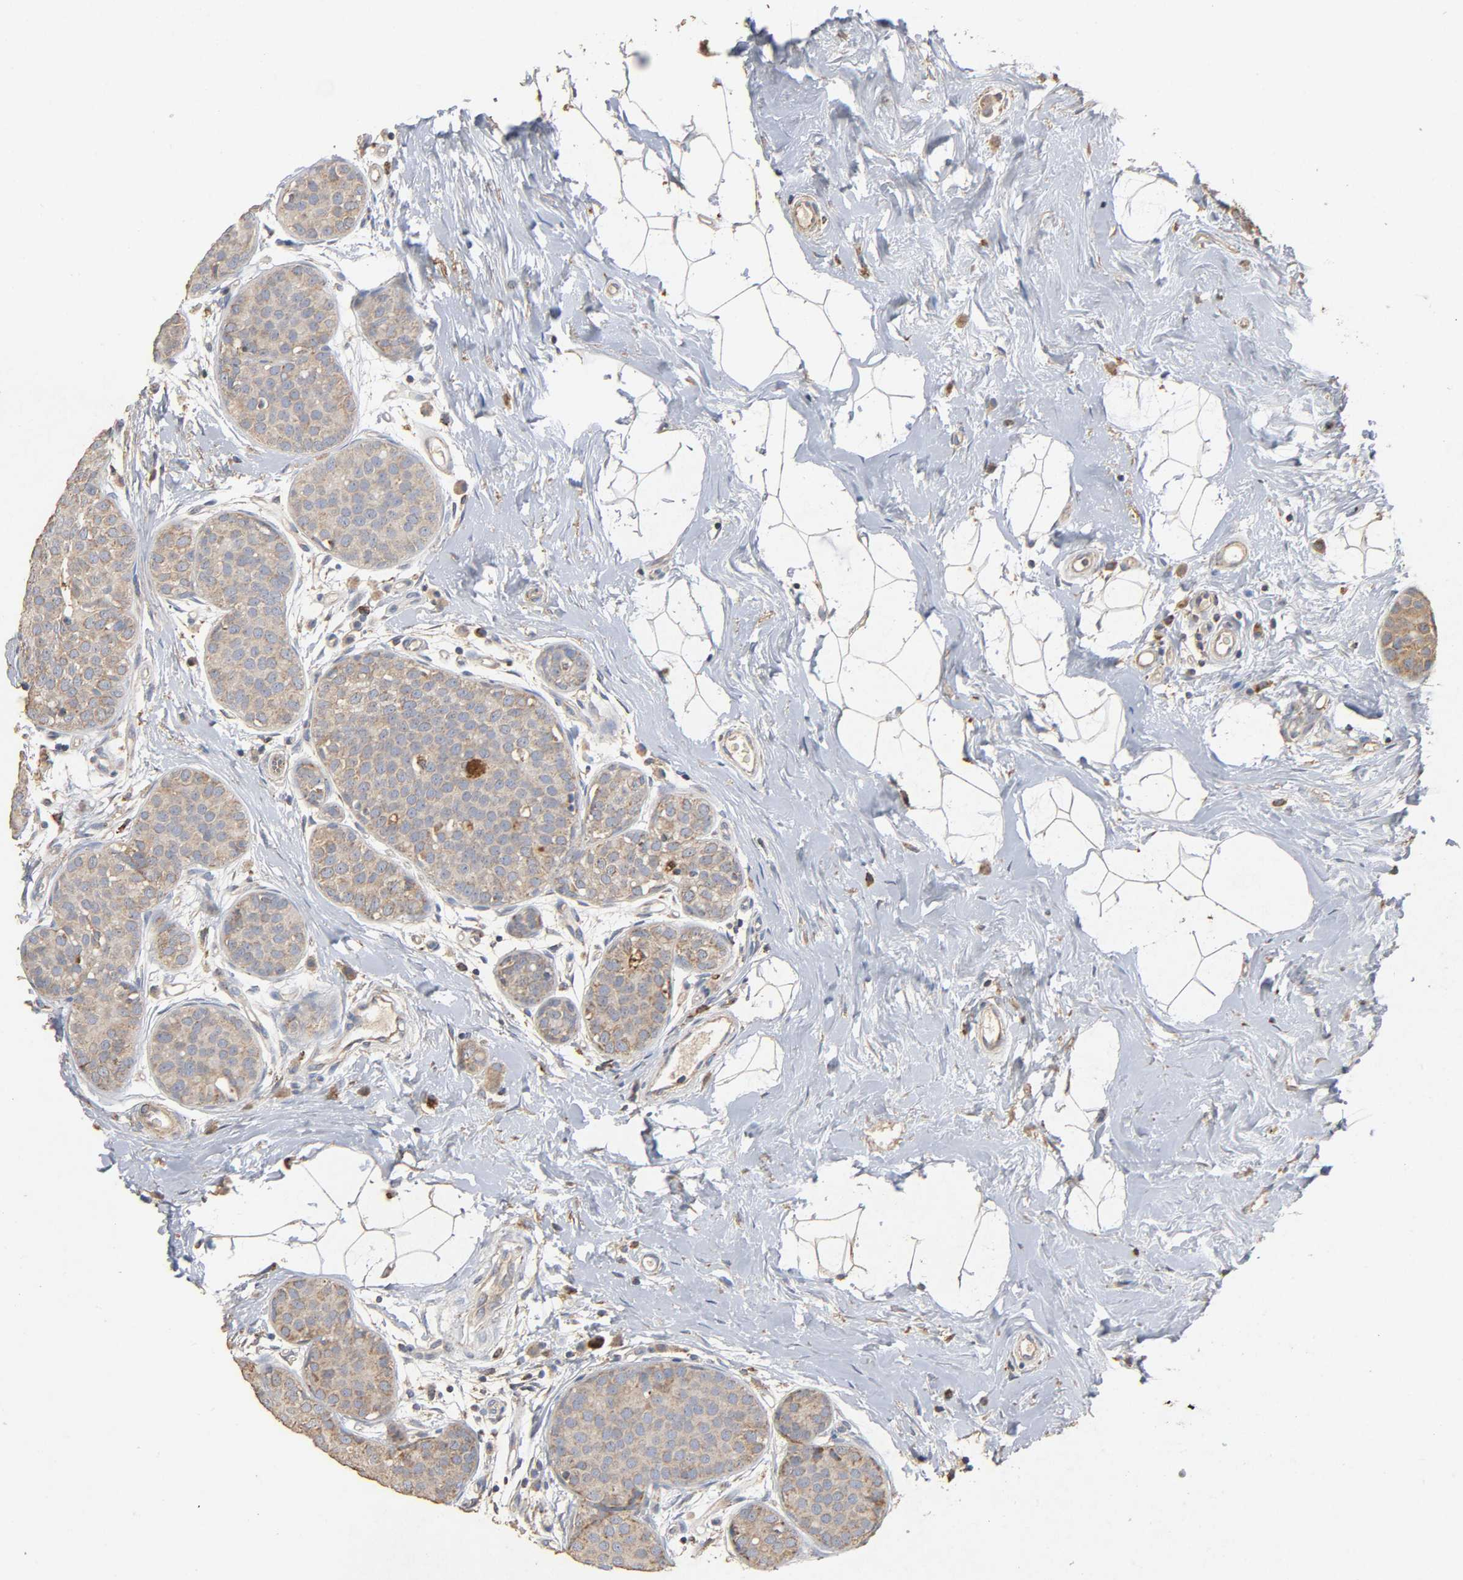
{"staining": {"intensity": "moderate", "quantity": ">75%", "location": "cytoplasmic/membranous"}, "tissue": "breast cancer", "cell_type": "Tumor cells", "image_type": "cancer", "snomed": [{"axis": "morphology", "description": "Lobular carcinoma, in situ"}, {"axis": "morphology", "description": "Lobular carcinoma"}, {"axis": "topography", "description": "Breast"}], "caption": "Tumor cells demonstrate medium levels of moderate cytoplasmic/membranous expression in approximately >75% of cells in lobular carcinoma in situ (breast). Ihc stains the protein in brown and the nuclei are stained blue.", "gene": "NDUFS3", "patient": {"sex": "female", "age": 41}}